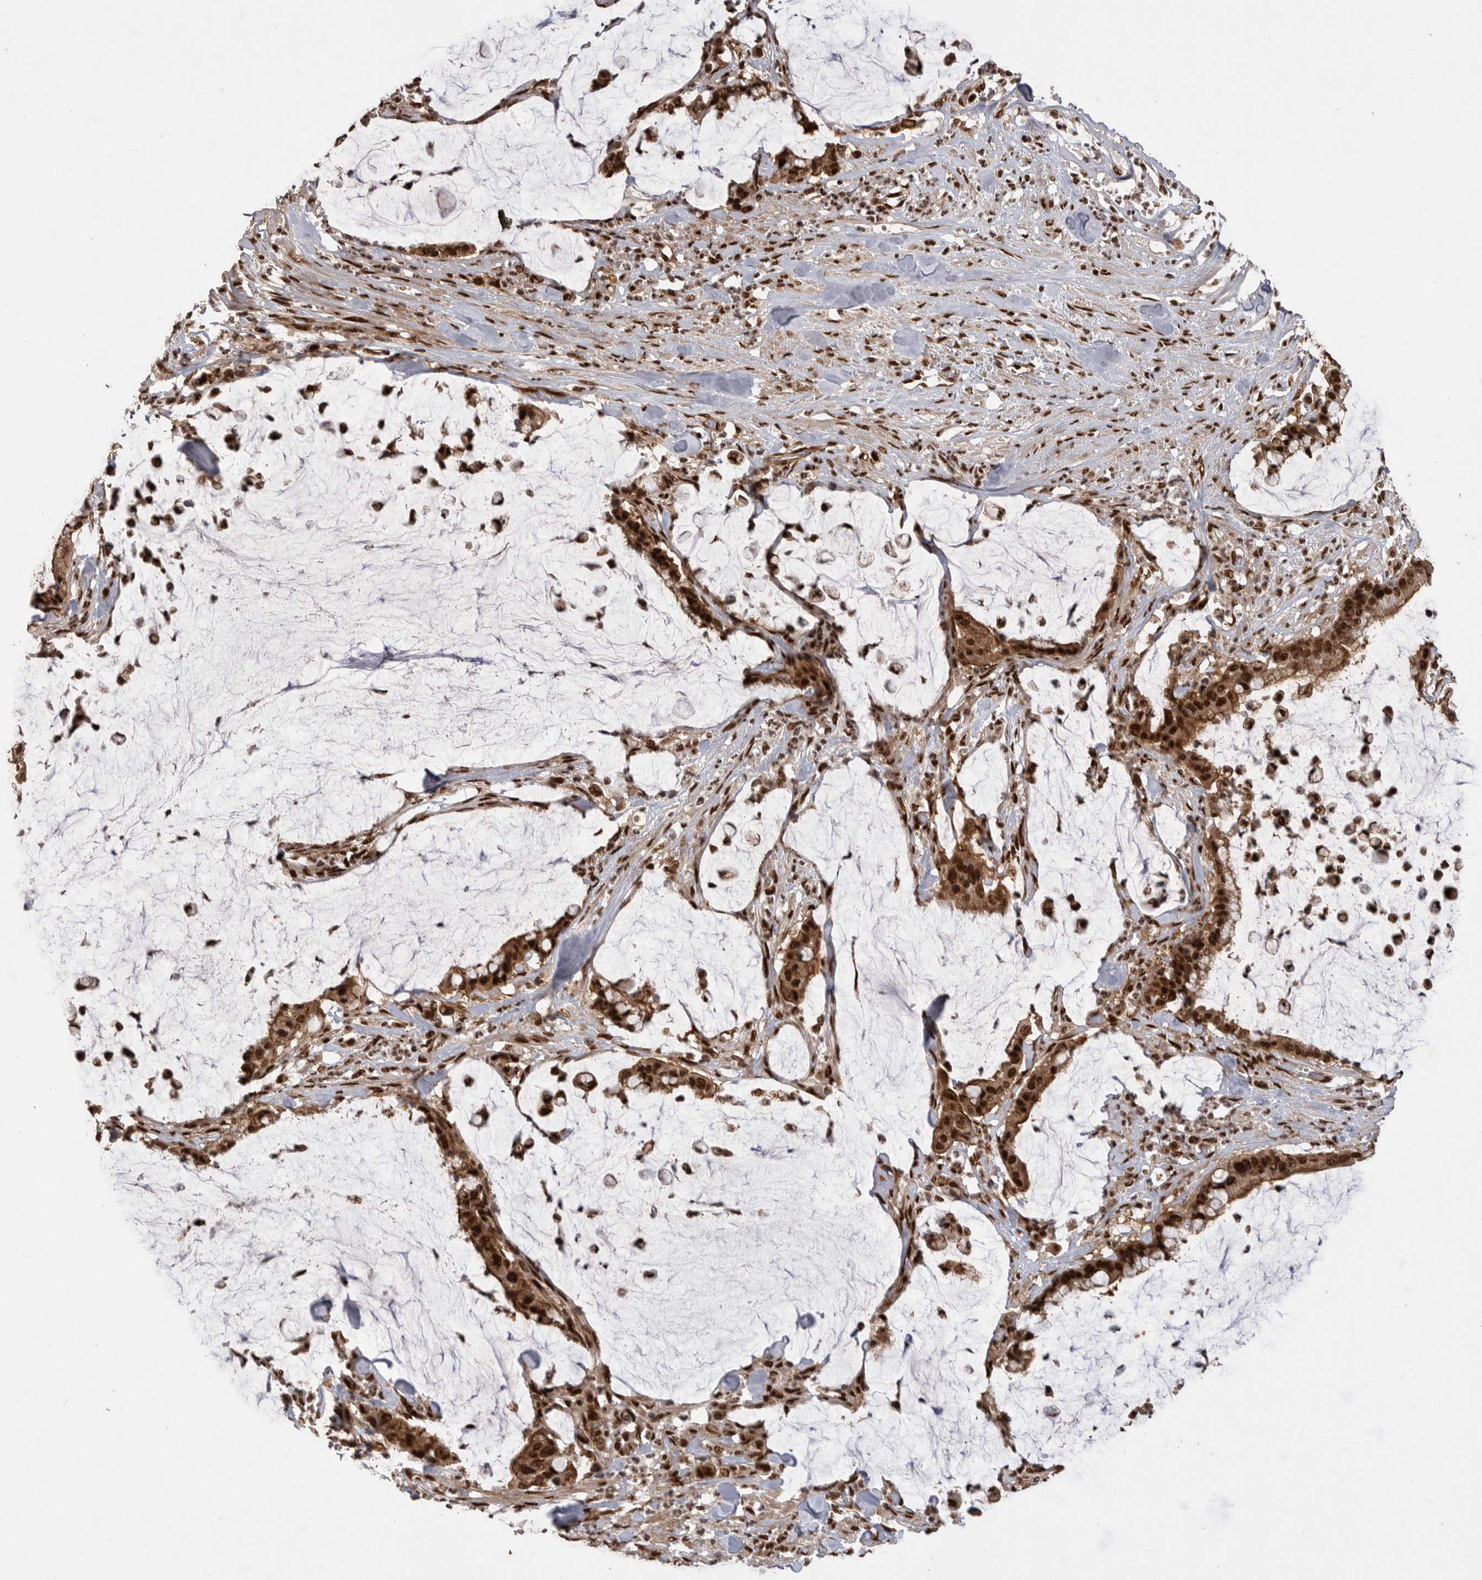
{"staining": {"intensity": "strong", "quantity": ">75%", "location": "cytoplasmic/membranous,nuclear"}, "tissue": "pancreatic cancer", "cell_type": "Tumor cells", "image_type": "cancer", "snomed": [{"axis": "morphology", "description": "Adenocarcinoma, NOS"}, {"axis": "topography", "description": "Pancreas"}], "caption": "Protein analysis of pancreatic adenocarcinoma tissue reveals strong cytoplasmic/membranous and nuclear staining in approximately >75% of tumor cells.", "gene": "PPP1R8", "patient": {"sex": "male", "age": 41}}